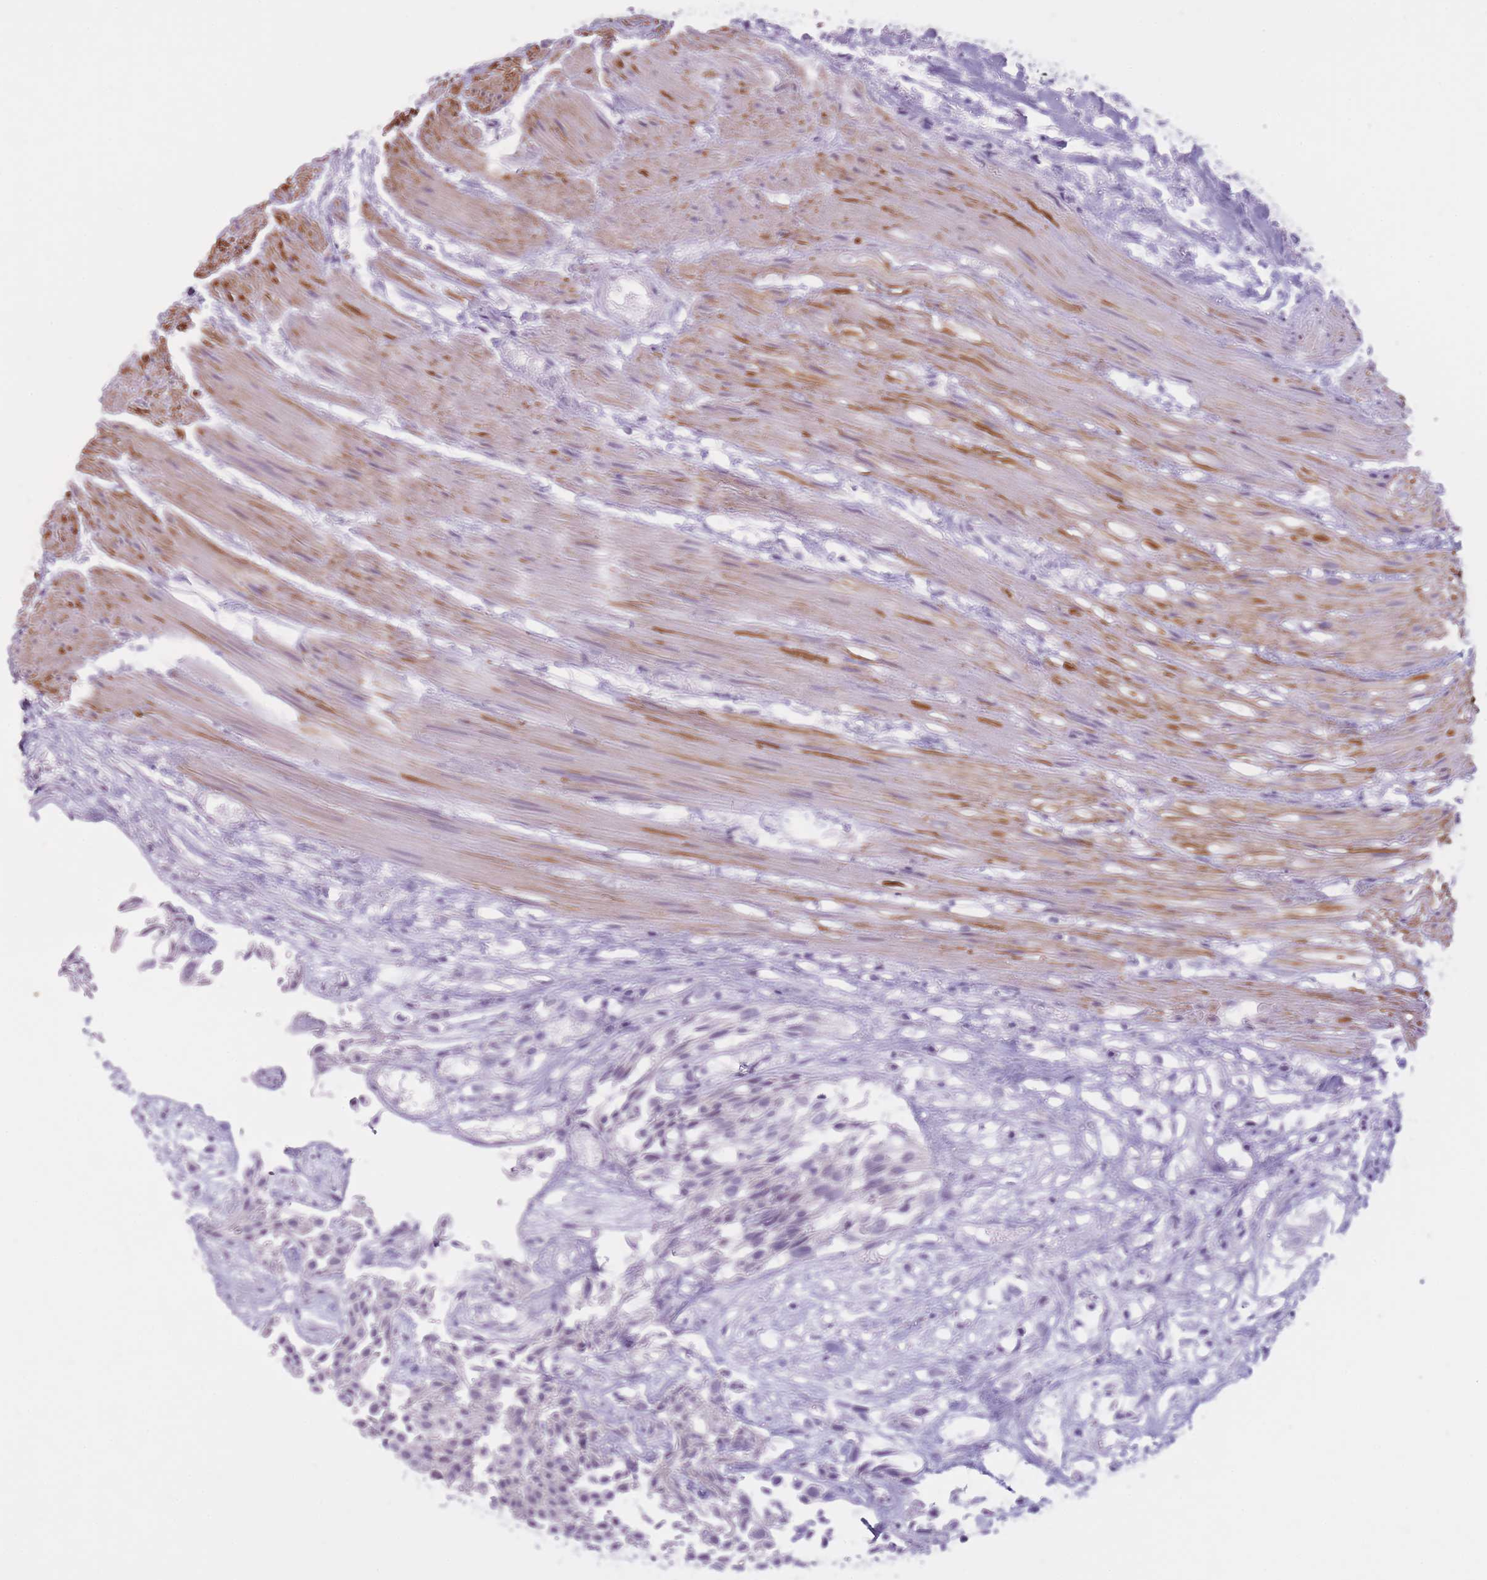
{"staining": {"intensity": "negative", "quantity": "none", "location": "none"}, "tissue": "urothelial cancer", "cell_type": "Tumor cells", "image_type": "cancer", "snomed": [{"axis": "morphology", "description": "Urothelial carcinoma, High grade"}, {"axis": "topography", "description": "Urinary bladder"}], "caption": "High power microscopy histopathology image of an immunohistochemistry micrograph of high-grade urothelial carcinoma, revealing no significant expression in tumor cells. Nuclei are stained in blue.", "gene": "GOLGA6D", "patient": {"sex": "male", "age": 56}}